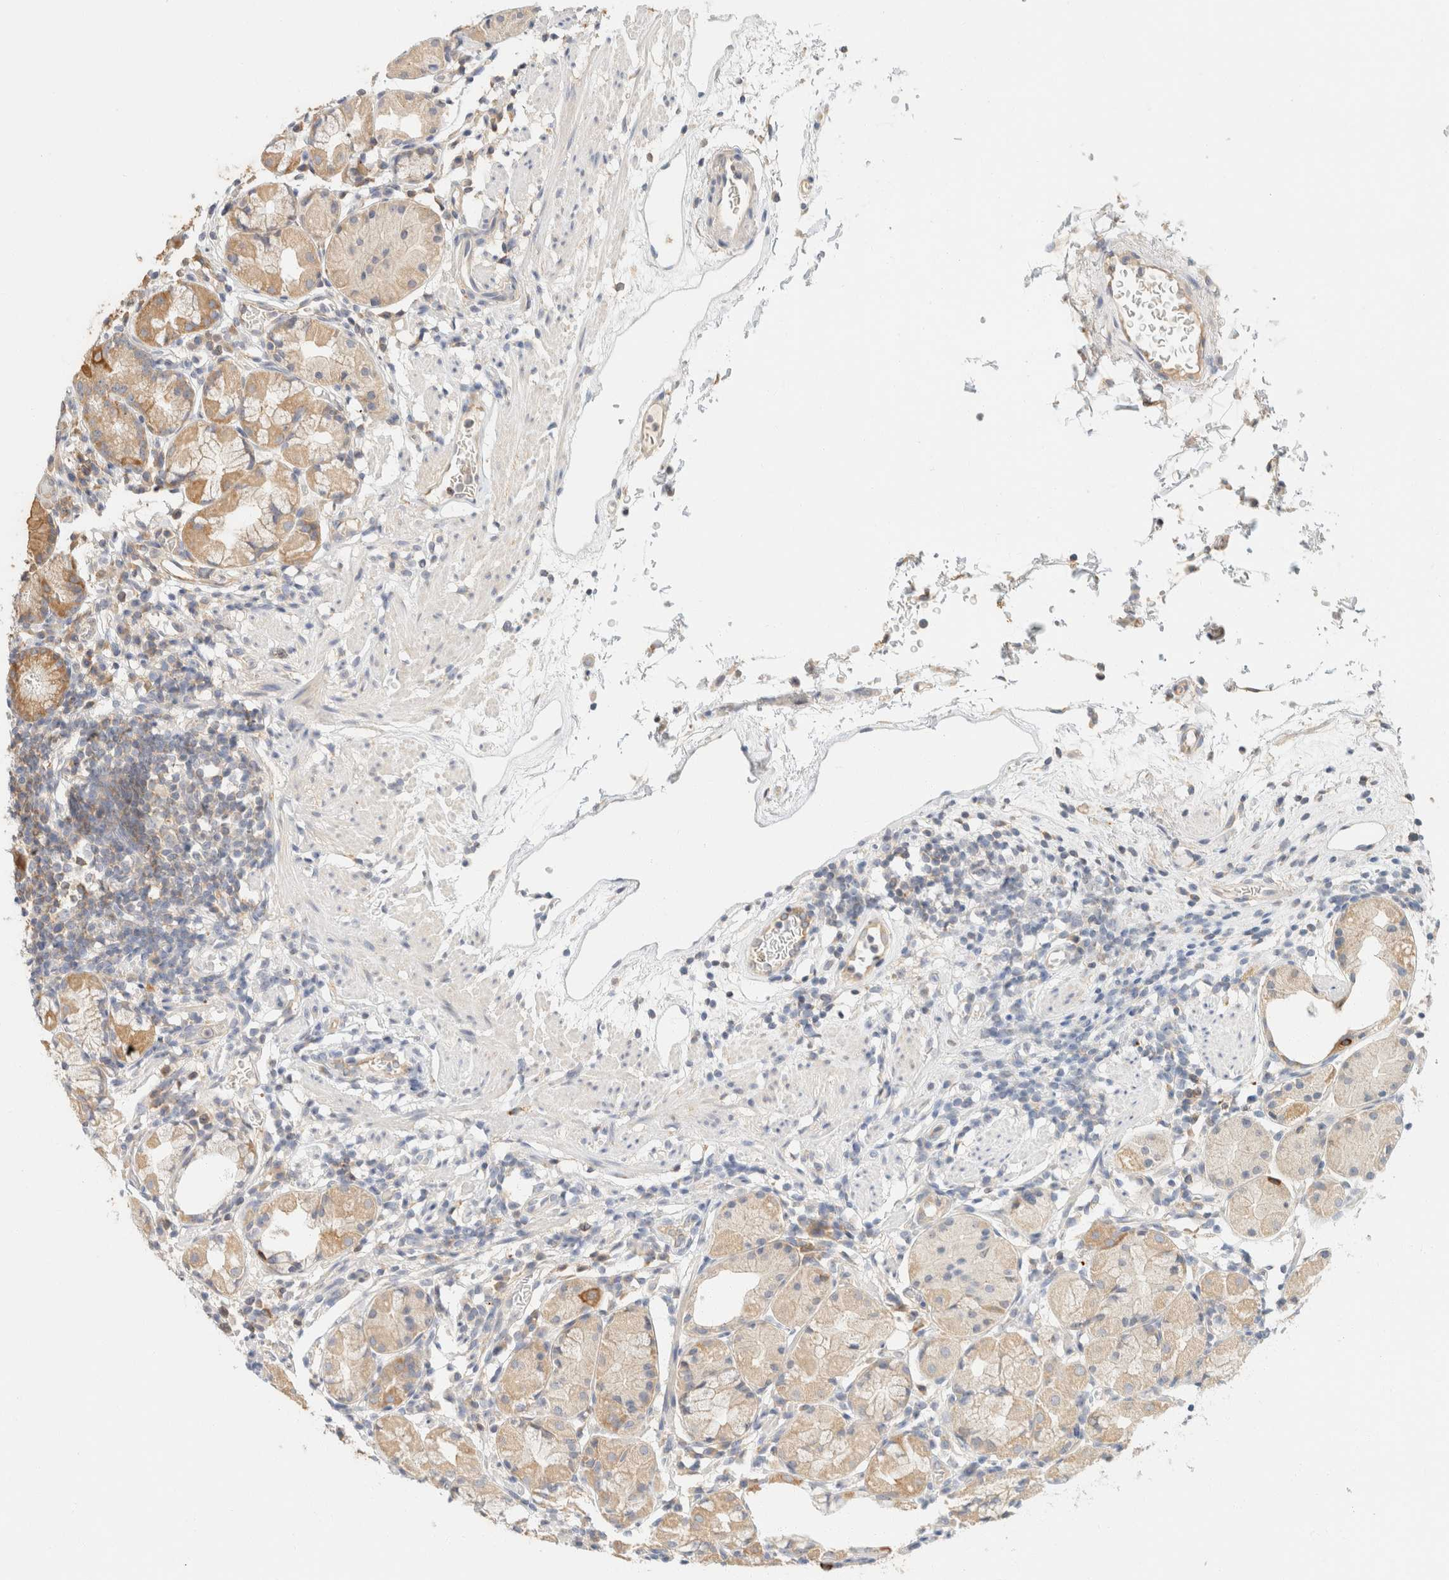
{"staining": {"intensity": "moderate", "quantity": "<25%", "location": "cytoplasmic/membranous"}, "tissue": "stomach", "cell_type": "Glandular cells", "image_type": "normal", "snomed": [{"axis": "morphology", "description": "Normal tissue, NOS"}, {"axis": "topography", "description": "Stomach"}, {"axis": "topography", "description": "Stomach, lower"}], "caption": "A histopathology image of human stomach stained for a protein demonstrates moderate cytoplasmic/membranous brown staining in glandular cells. (DAB = brown stain, brightfield microscopy at high magnification).", "gene": "SH3GLB2", "patient": {"sex": "female", "age": 75}}